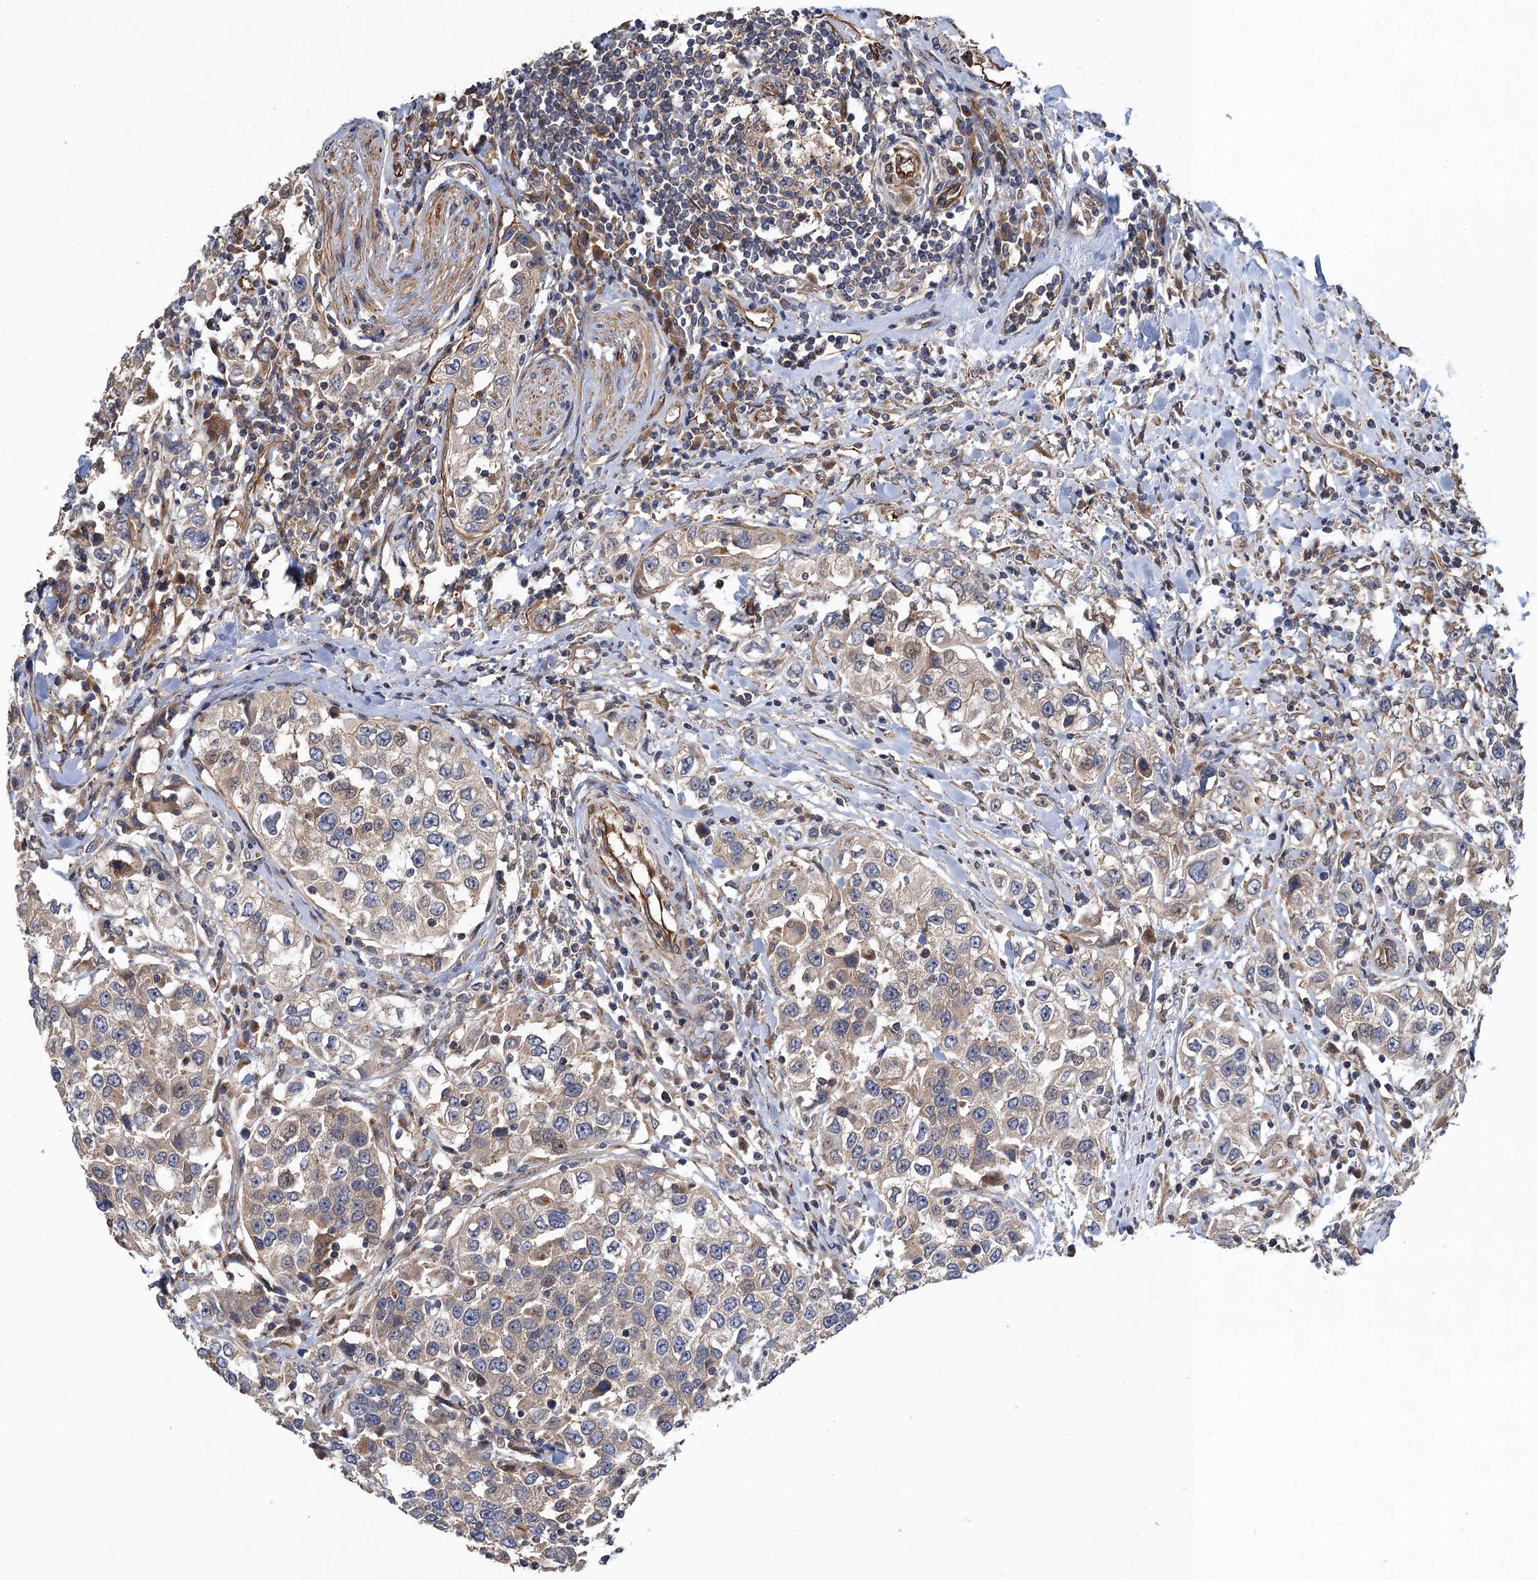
{"staining": {"intensity": "weak", "quantity": ">75%", "location": "cytoplasmic/membranous"}, "tissue": "urothelial cancer", "cell_type": "Tumor cells", "image_type": "cancer", "snomed": [{"axis": "morphology", "description": "Urothelial carcinoma, High grade"}, {"axis": "topography", "description": "Urinary bladder"}], "caption": "Urothelial carcinoma (high-grade) stained with a protein marker demonstrates weak staining in tumor cells.", "gene": "PJA2", "patient": {"sex": "female", "age": 80}}